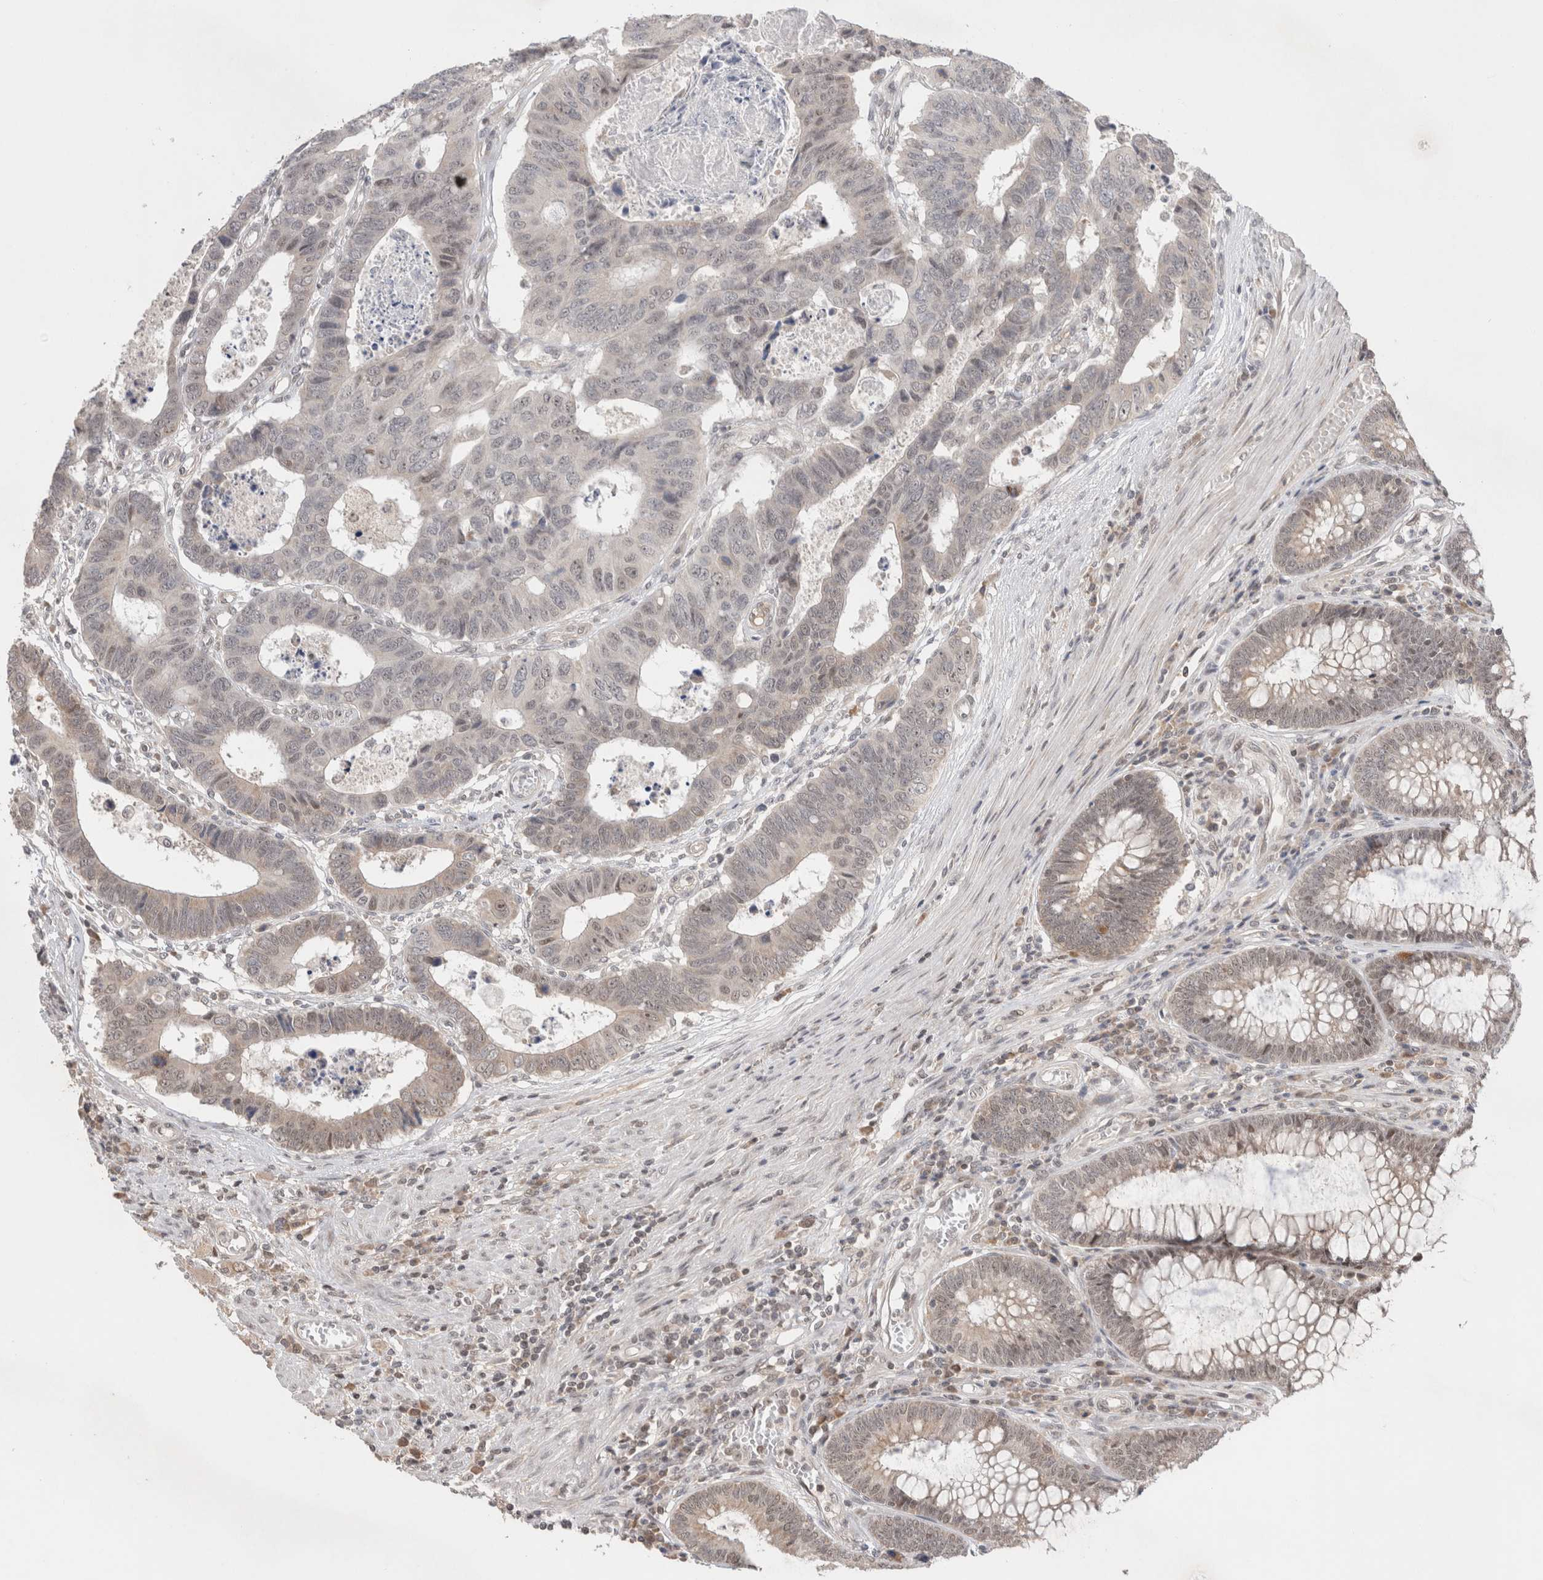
{"staining": {"intensity": "negative", "quantity": "none", "location": "none"}, "tissue": "colorectal cancer", "cell_type": "Tumor cells", "image_type": "cancer", "snomed": [{"axis": "morphology", "description": "Adenocarcinoma, NOS"}, {"axis": "topography", "description": "Rectum"}], "caption": "Immunohistochemistry (IHC) of colorectal cancer (adenocarcinoma) reveals no expression in tumor cells.", "gene": "SYDE2", "patient": {"sex": "male", "age": 84}}